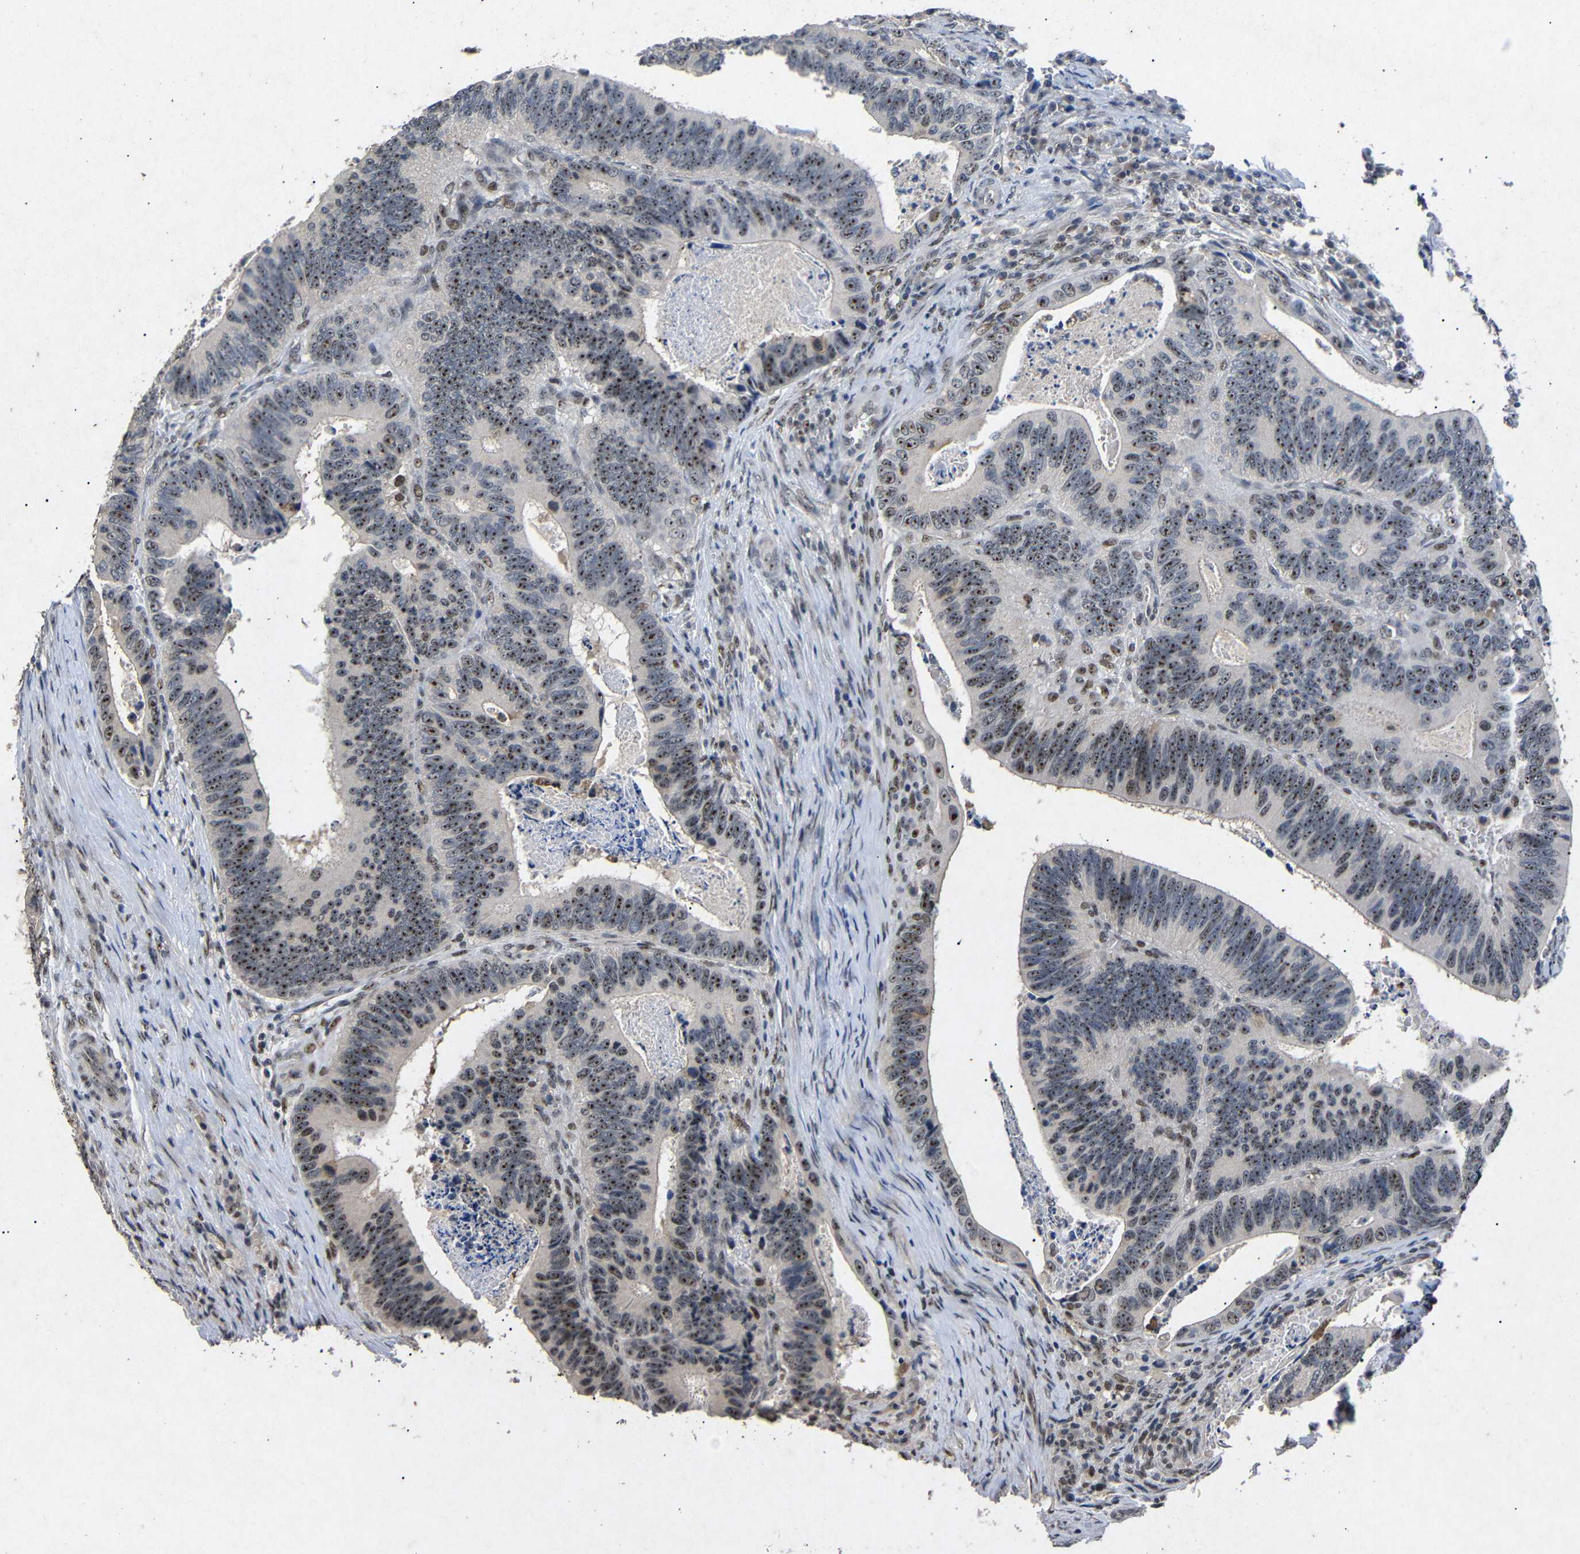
{"staining": {"intensity": "strong", "quantity": ">75%", "location": "nuclear"}, "tissue": "colorectal cancer", "cell_type": "Tumor cells", "image_type": "cancer", "snomed": [{"axis": "morphology", "description": "Inflammation, NOS"}, {"axis": "morphology", "description": "Adenocarcinoma, NOS"}, {"axis": "topography", "description": "Colon"}], "caption": "A brown stain shows strong nuclear expression of a protein in human colorectal cancer (adenocarcinoma) tumor cells. (DAB (3,3'-diaminobenzidine) = brown stain, brightfield microscopy at high magnification).", "gene": "PARN", "patient": {"sex": "male", "age": 72}}